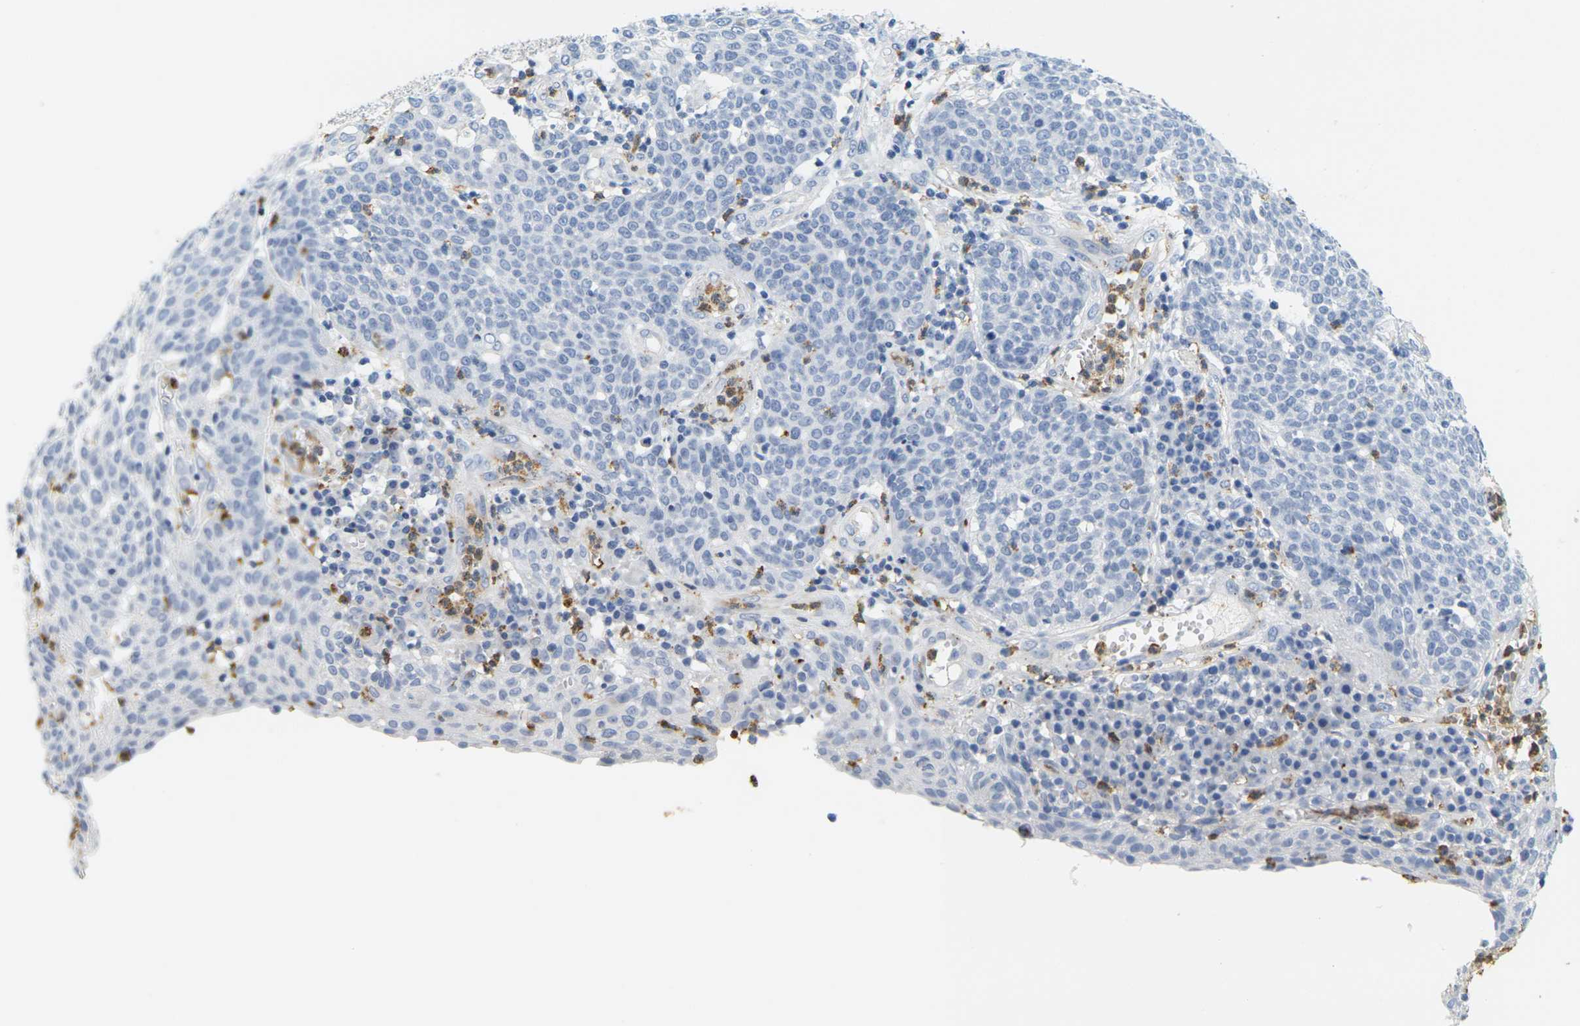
{"staining": {"intensity": "negative", "quantity": "none", "location": "none"}, "tissue": "cervical cancer", "cell_type": "Tumor cells", "image_type": "cancer", "snomed": [{"axis": "morphology", "description": "Squamous cell carcinoma, NOS"}, {"axis": "topography", "description": "Cervix"}], "caption": "DAB immunohistochemical staining of cervical squamous cell carcinoma demonstrates no significant positivity in tumor cells.", "gene": "KLK5", "patient": {"sex": "female", "age": 34}}